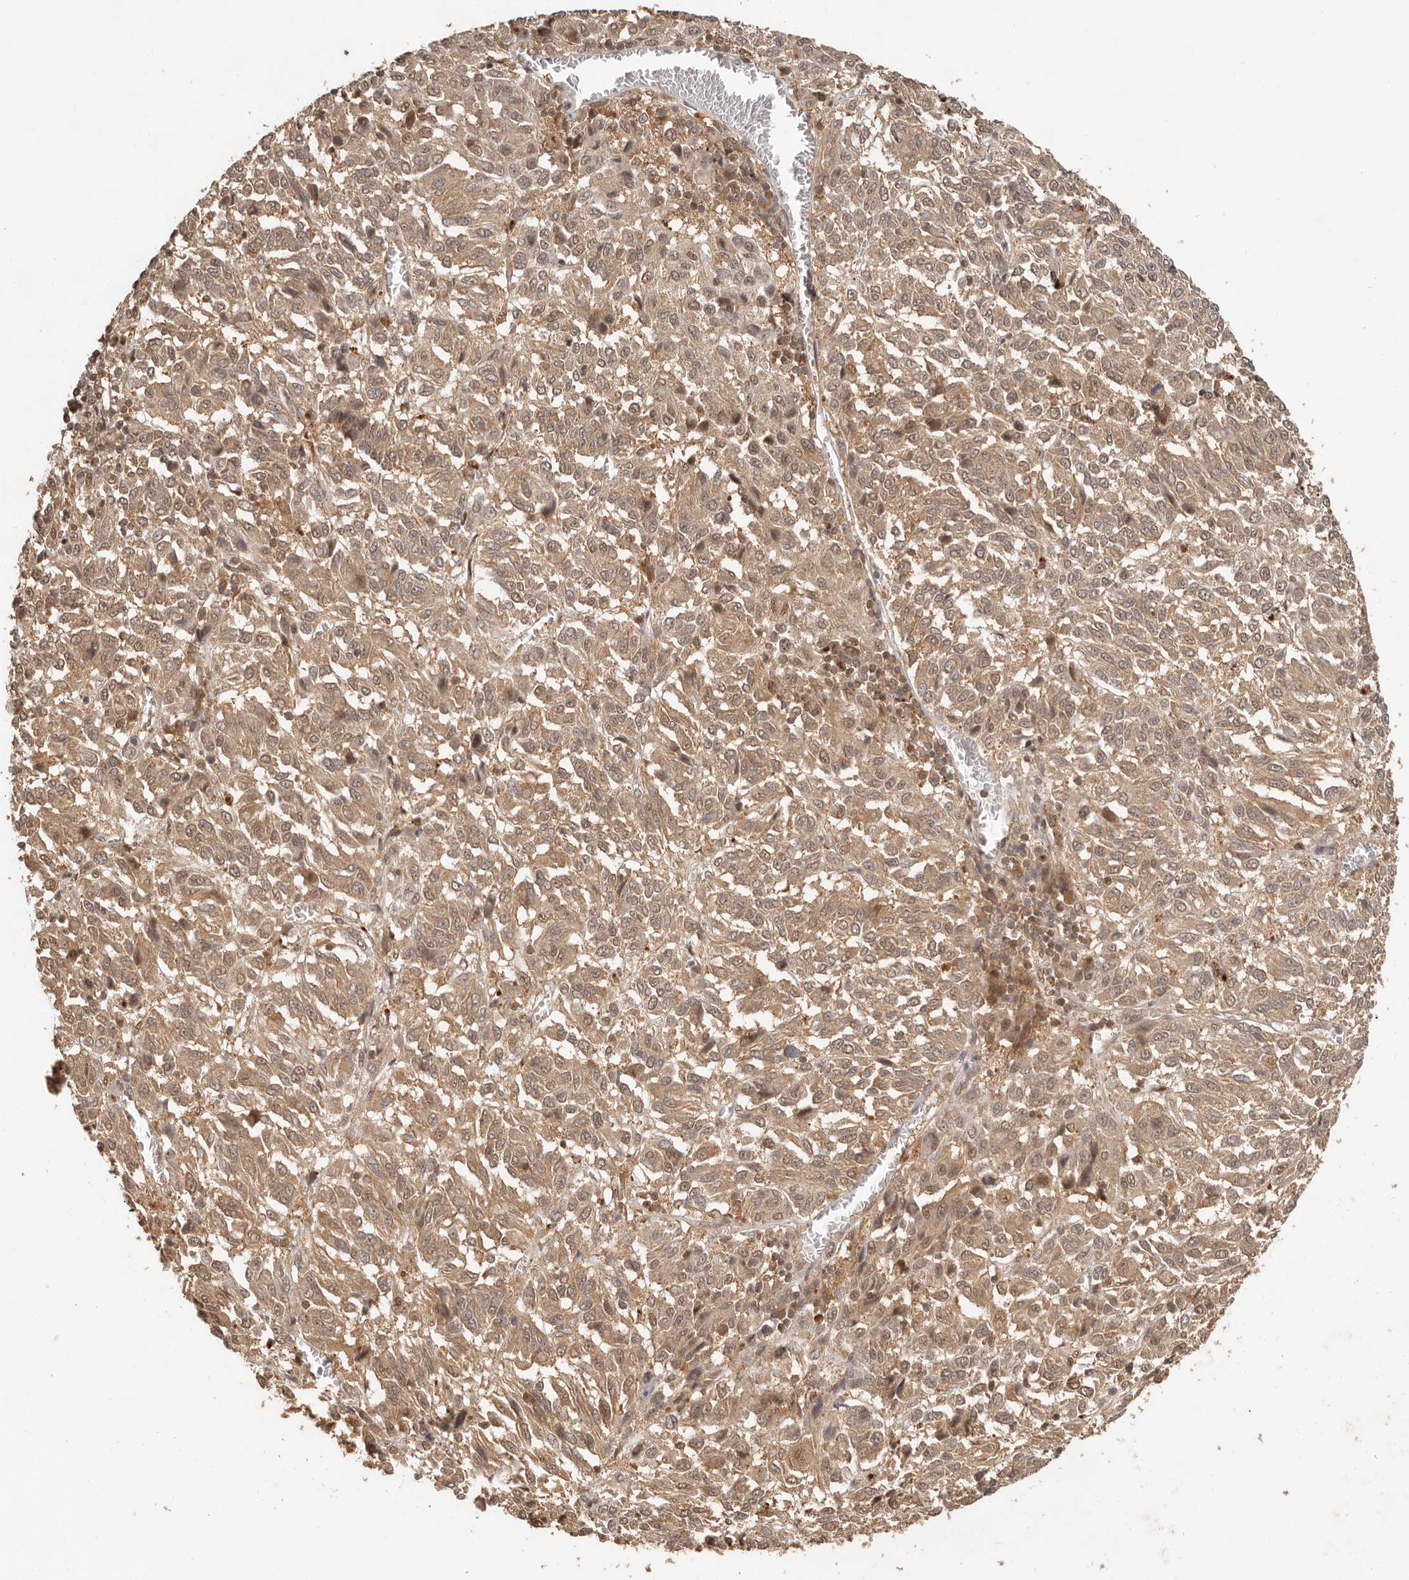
{"staining": {"intensity": "moderate", "quantity": ">75%", "location": "cytoplasmic/membranous,nuclear"}, "tissue": "melanoma", "cell_type": "Tumor cells", "image_type": "cancer", "snomed": [{"axis": "morphology", "description": "Malignant melanoma, Metastatic site"}, {"axis": "topography", "description": "Lung"}], "caption": "Moderate cytoplasmic/membranous and nuclear expression for a protein is present in approximately >75% of tumor cells of melanoma using IHC.", "gene": "PSMA5", "patient": {"sex": "male", "age": 64}}